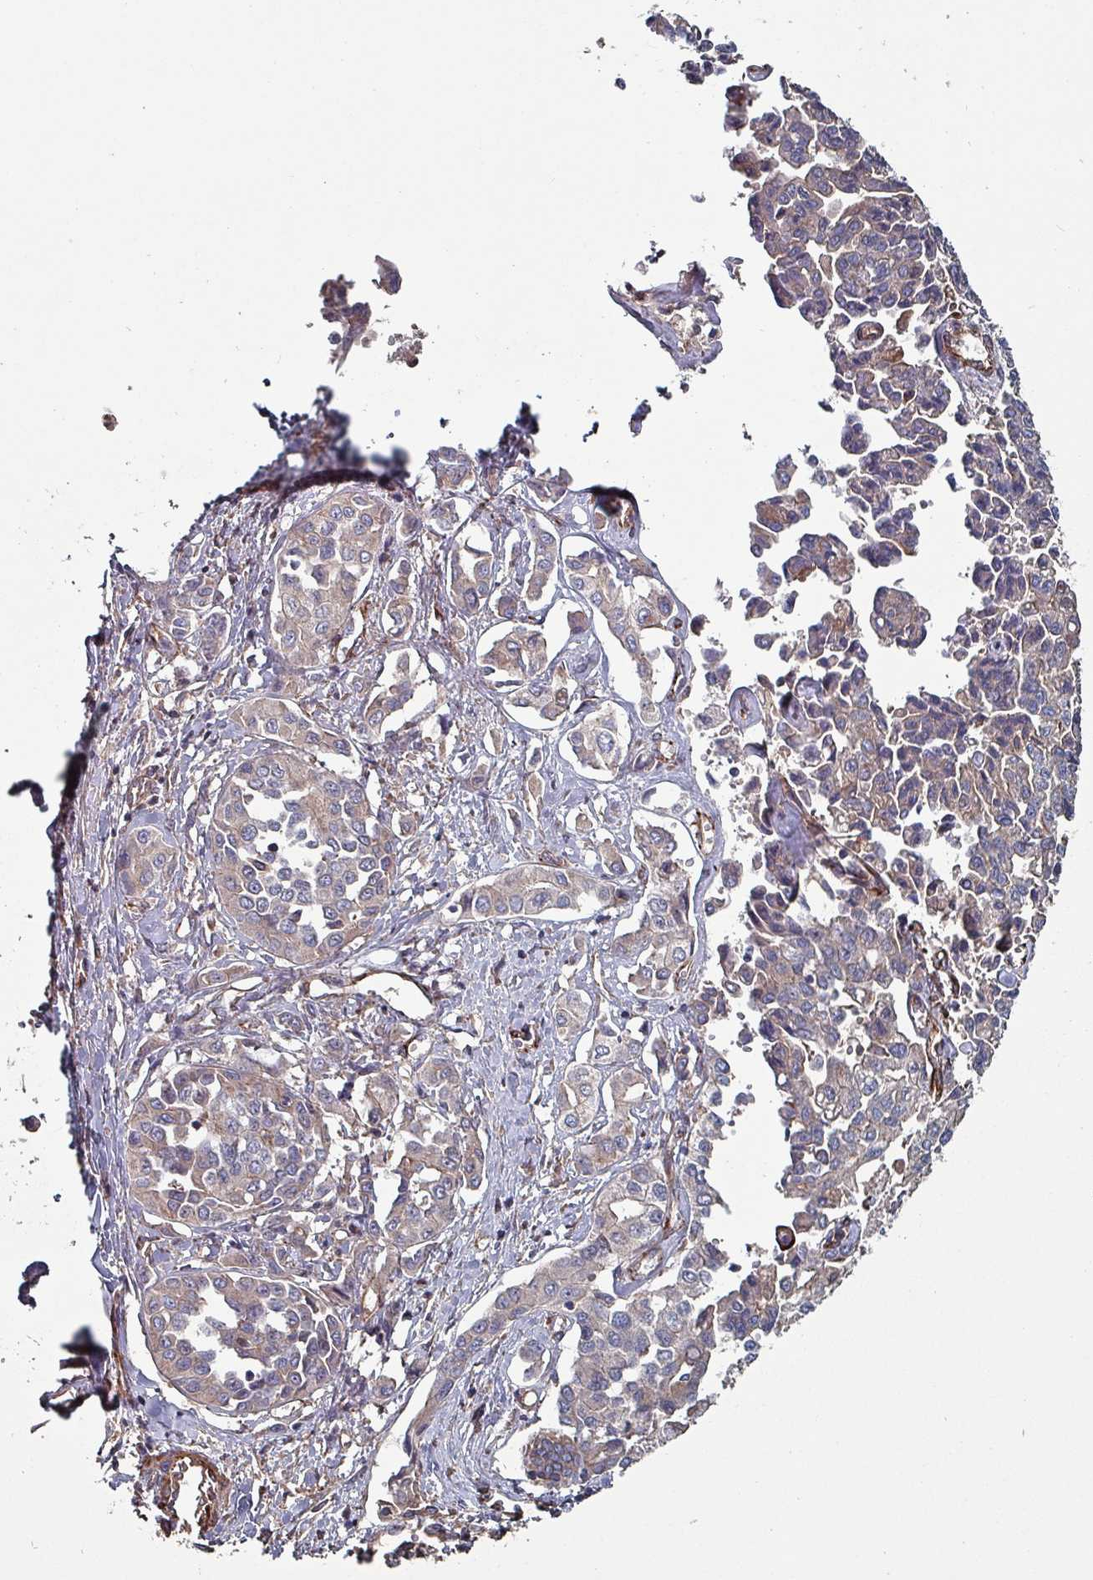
{"staining": {"intensity": "weak", "quantity": ">75%", "location": "cytoplasmic/membranous"}, "tissue": "liver cancer", "cell_type": "Tumor cells", "image_type": "cancer", "snomed": [{"axis": "morphology", "description": "Cholangiocarcinoma"}, {"axis": "topography", "description": "Liver"}], "caption": "Immunohistochemistry photomicrograph of cholangiocarcinoma (liver) stained for a protein (brown), which shows low levels of weak cytoplasmic/membranous expression in approximately >75% of tumor cells.", "gene": "ANO10", "patient": {"sex": "female", "age": 77}}